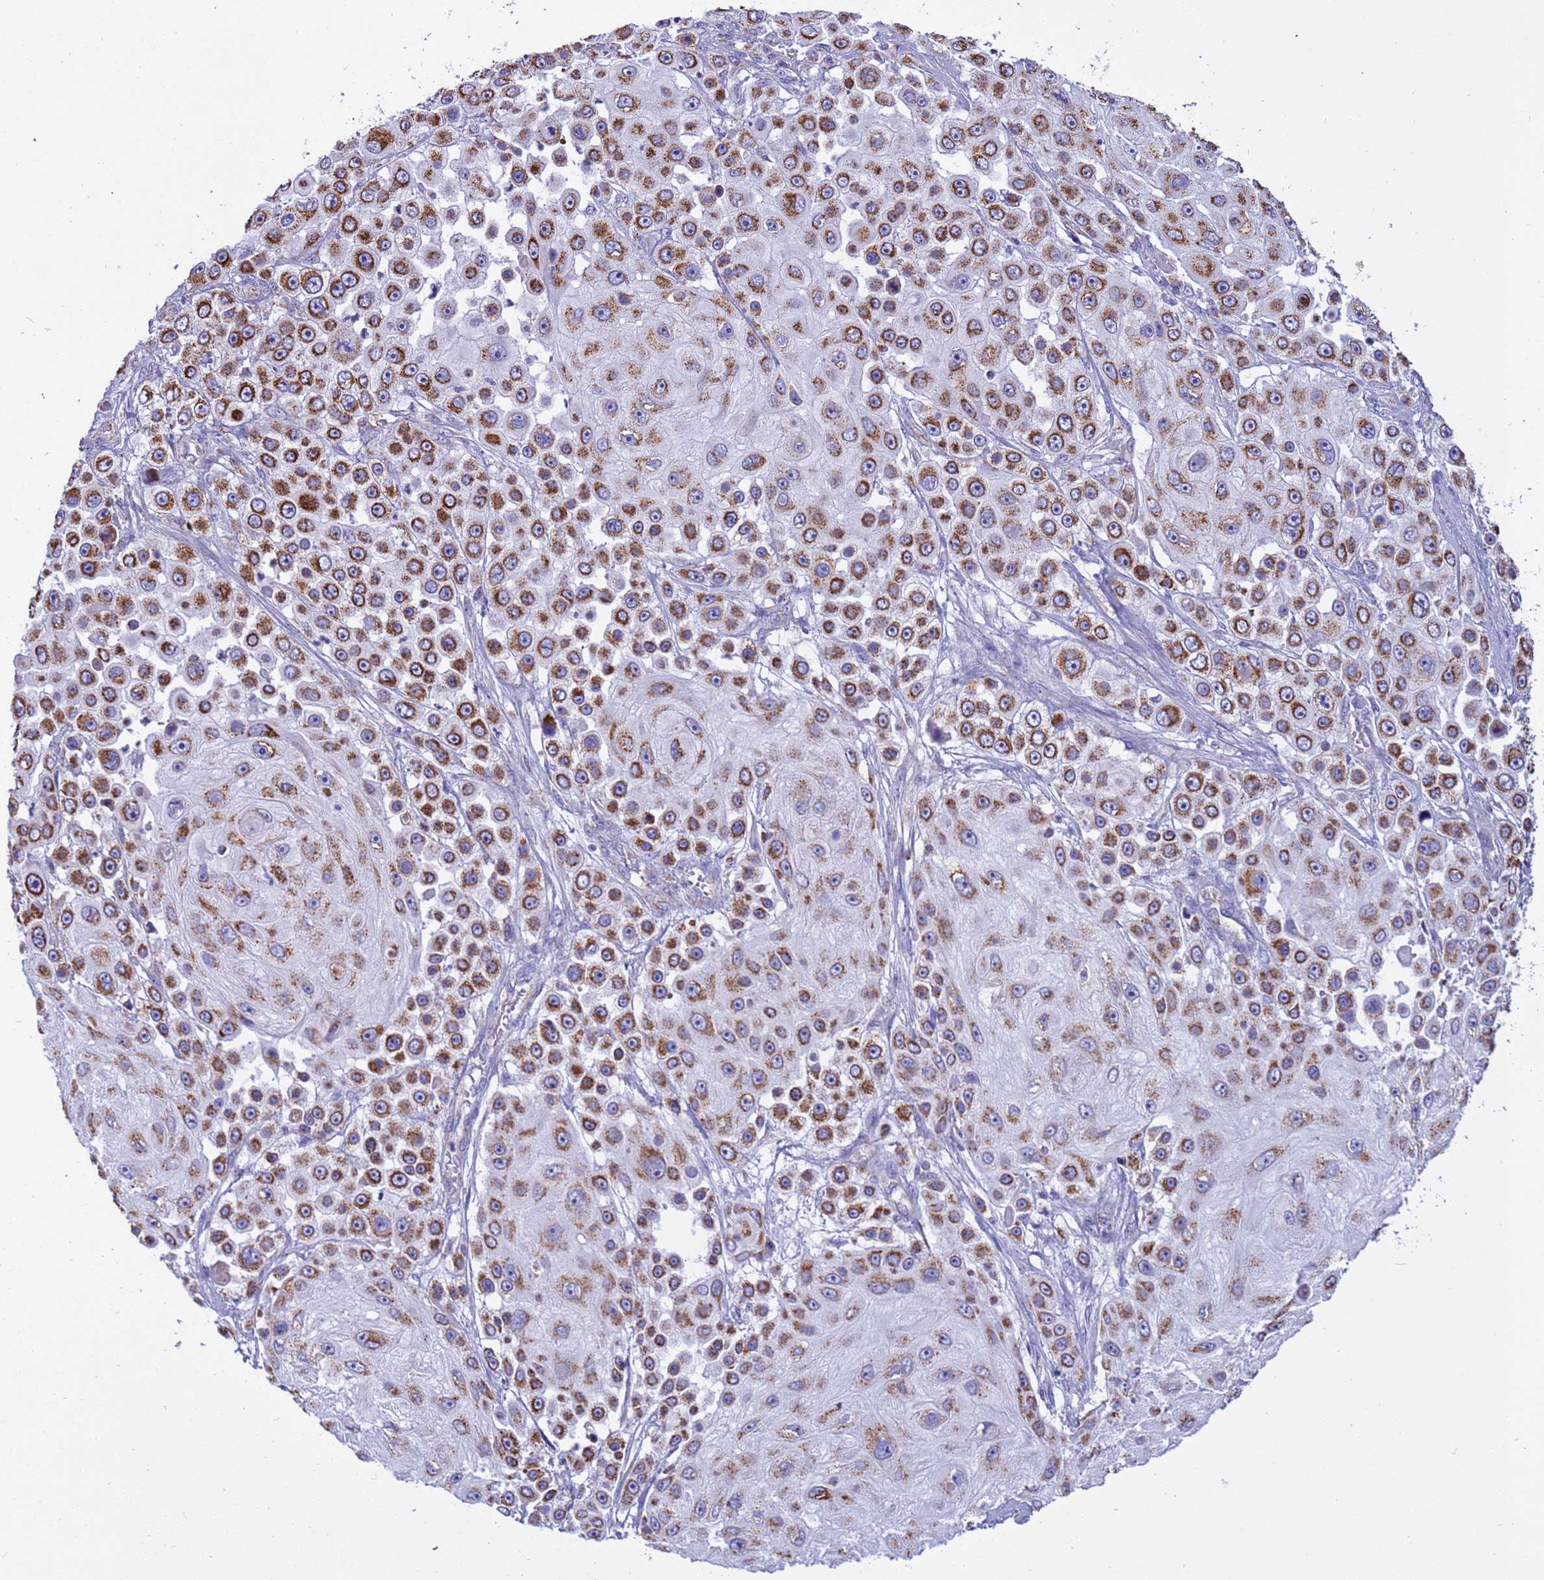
{"staining": {"intensity": "strong", "quantity": ">75%", "location": "cytoplasmic/membranous"}, "tissue": "skin cancer", "cell_type": "Tumor cells", "image_type": "cancer", "snomed": [{"axis": "morphology", "description": "Squamous cell carcinoma, NOS"}, {"axis": "topography", "description": "Skin"}], "caption": "The histopathology image demonstrates staining of skin cancer, revealing strong cytoplasmic/membranous protein staining (brown color) within tumor cells.", "gene": "RNF165", "patient": {"sex": "male", "age": 67}}